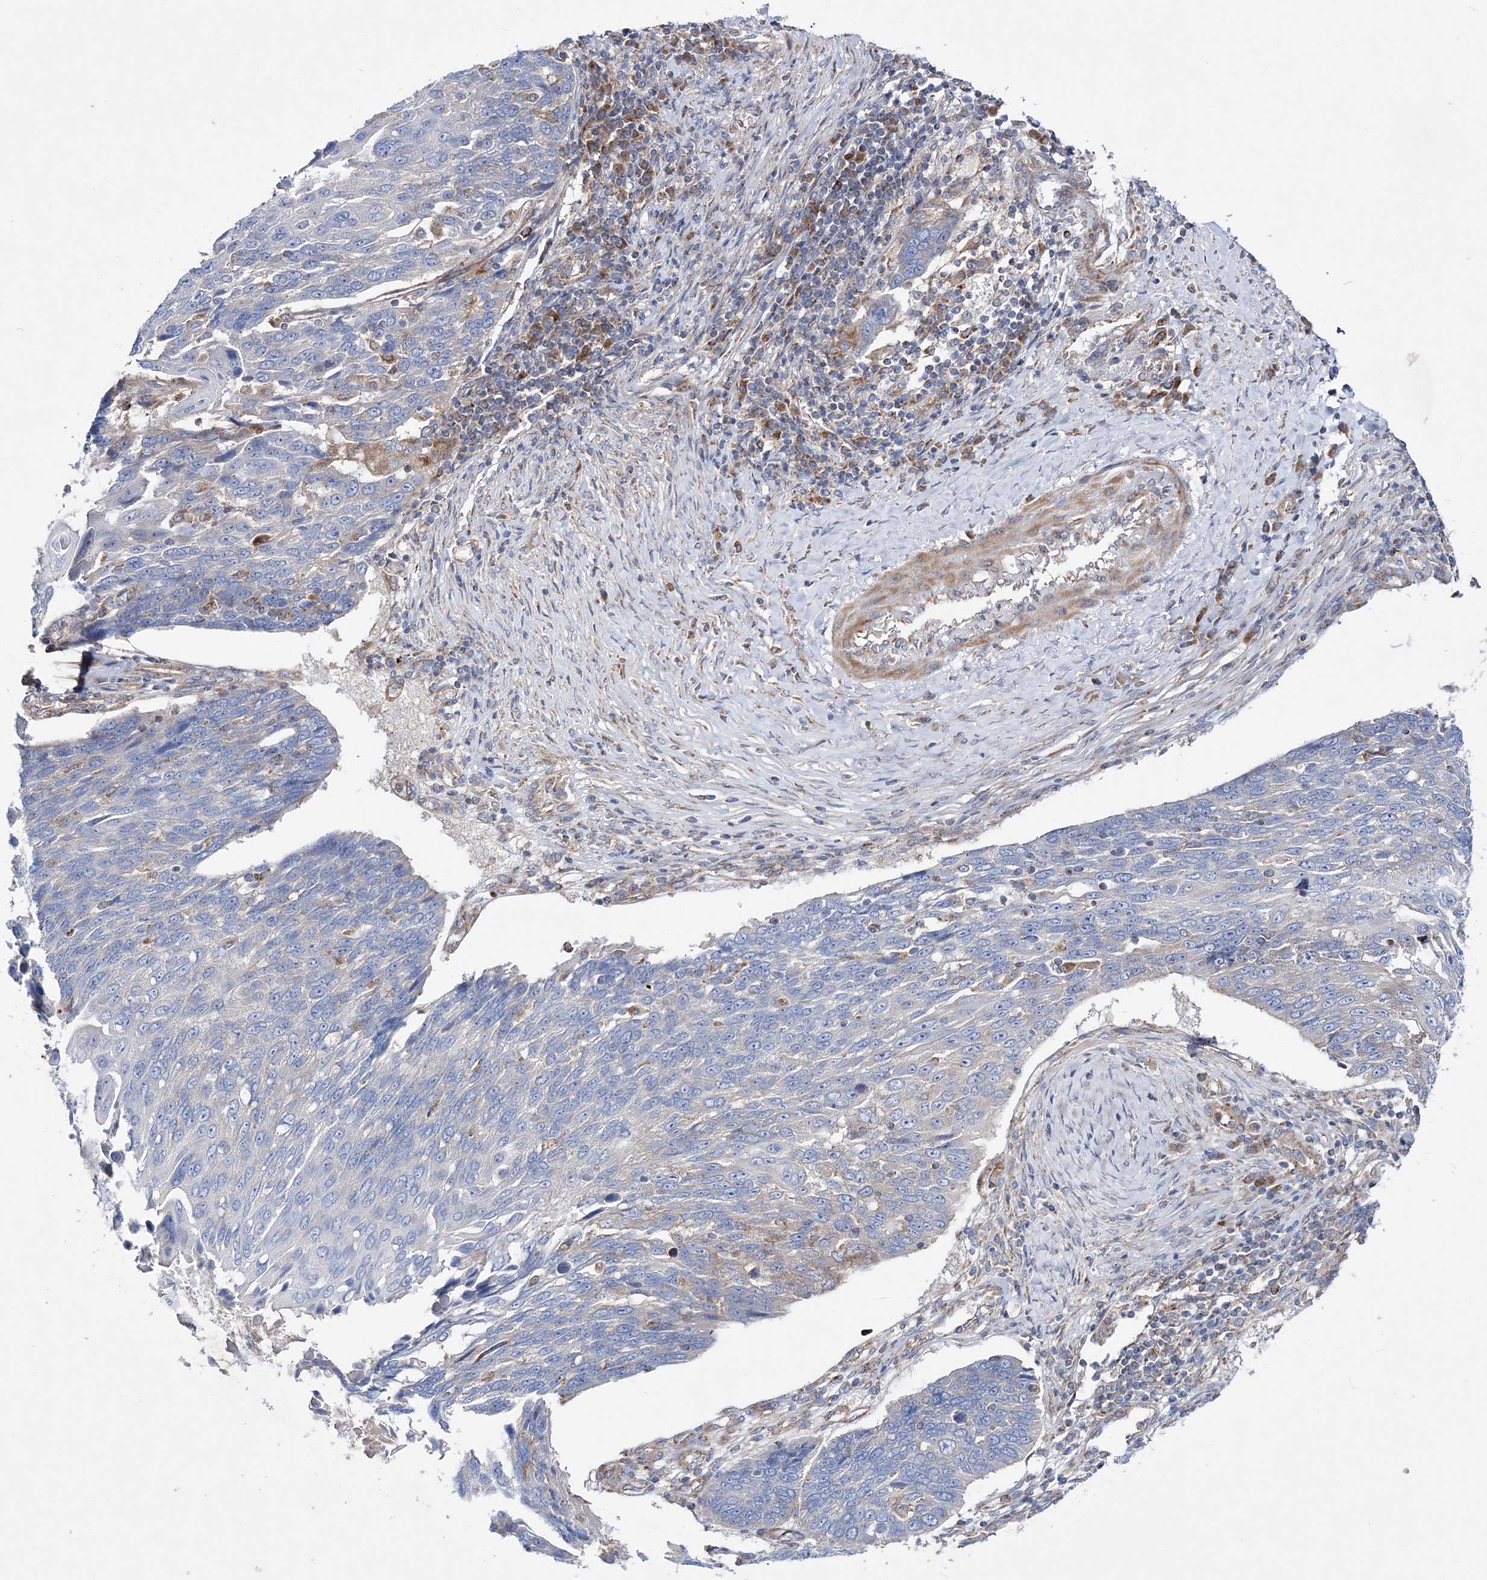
{"staining": {"intensity": "negative", "quantity": "none", "location": "none"}, "tissue": "lung cancer", "cell_type": "Tumor cells", "image_type": "cancer", "snomed": [{"axis": "morphology", "description": "Squamous cell carcinoma, NOS"}, {"axis": "topography", "description": "Lung"}], "caption": "A micrograph of lung squamous cell carcinoma stained for a protein exhibits no brown staining in tumor cells.", "gene": "NGLY1", "patient": {"sex": "male", "age": 66}}